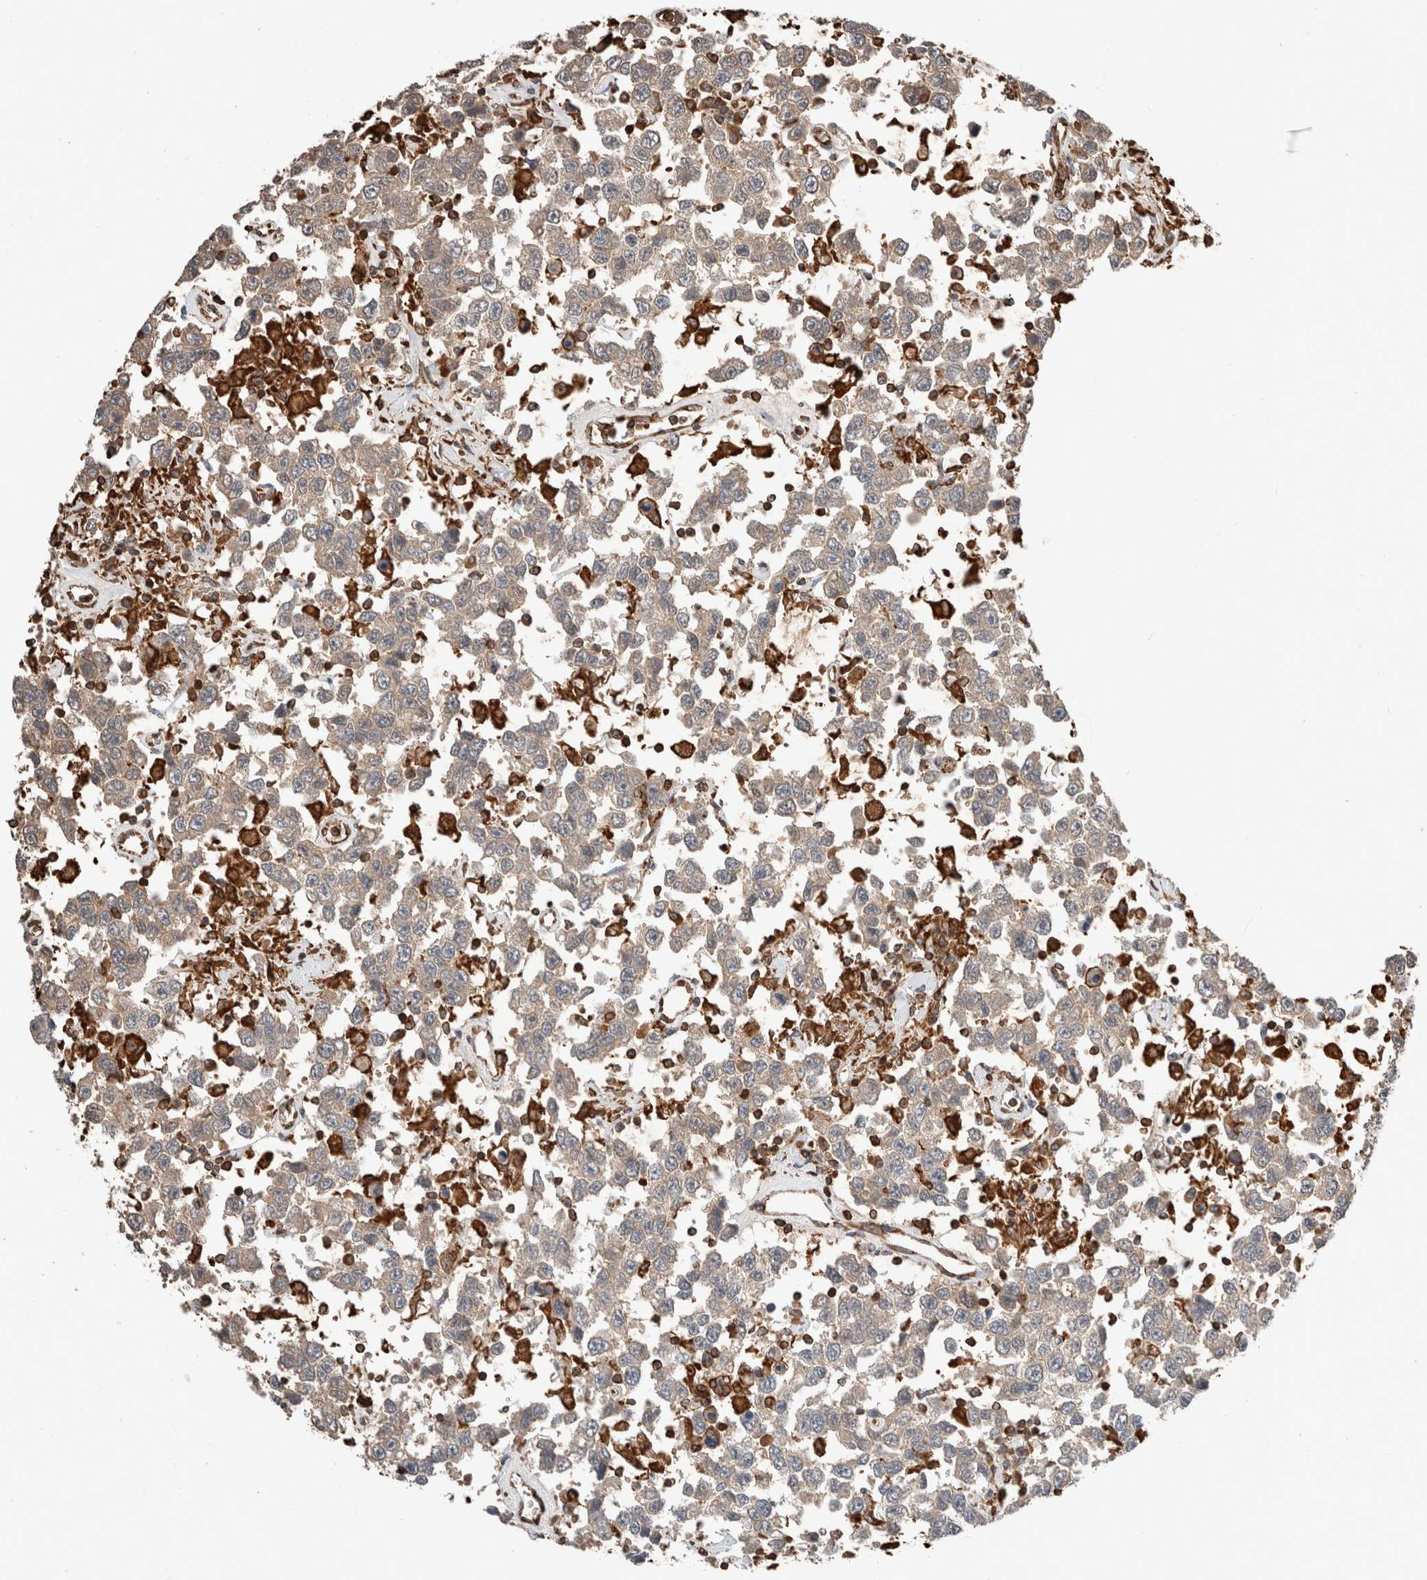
{"staining": {"intensity": "weak", "quantity": ">75%", "location": "cytoplasmic/membranous"}, "tissue": "testis cancer", "cell_type": "Tumor cells", "image_type": "cancer", "snomed": [{"axis": "morphology", "description": "Seminoma, NOS"}, {"axis": "topography", "description": "Testis"}], "caption": "Weak cytoplasmic/membranous expression for a protein is present in about >75% of tumor cells of testis seminoma using immunohistochemistry.", "gene": "ERAP2", "patient": {"sex": "male", "age": 41}}